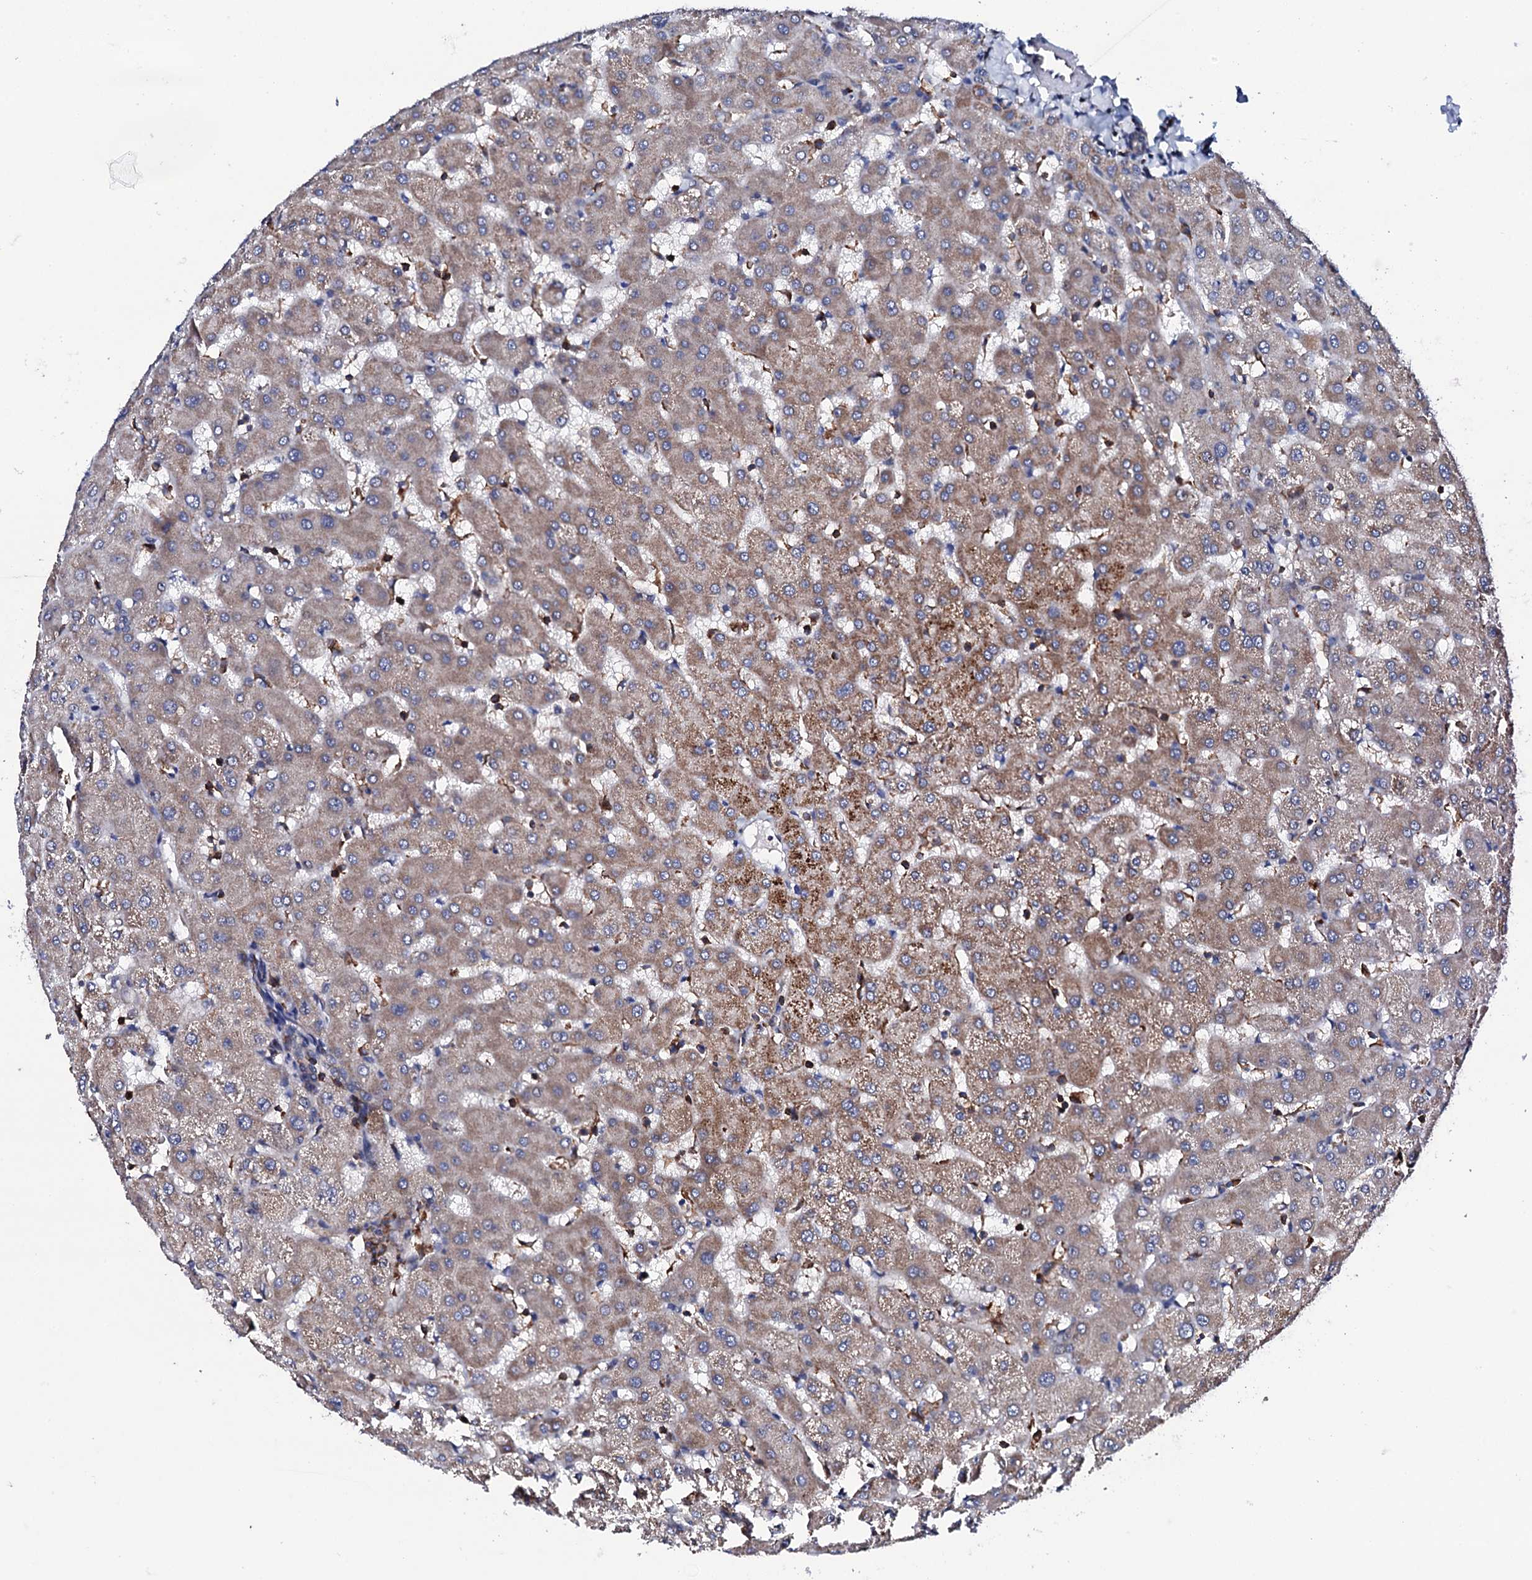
{"staining": {"intensity": "weak", "quantity": "25%-75%", "location": "cytoplasmic/membranous"}, "tissue": "liver", "cell_type": "Cholangiocytes", "image_type": "normal", "snomed": [{"axis": "morphology", "description": "Normal tissue, NOS"}, {"axis": "topography", "description": "Liver"}], "caption": "Human liver stained for a protein (brown) exhibits weak cytoplasmic/membranous positive expression in about 25%-75% of cholangiocytes.", "gene": "COG4", "patient": {"sex": "female", "age": 63}}